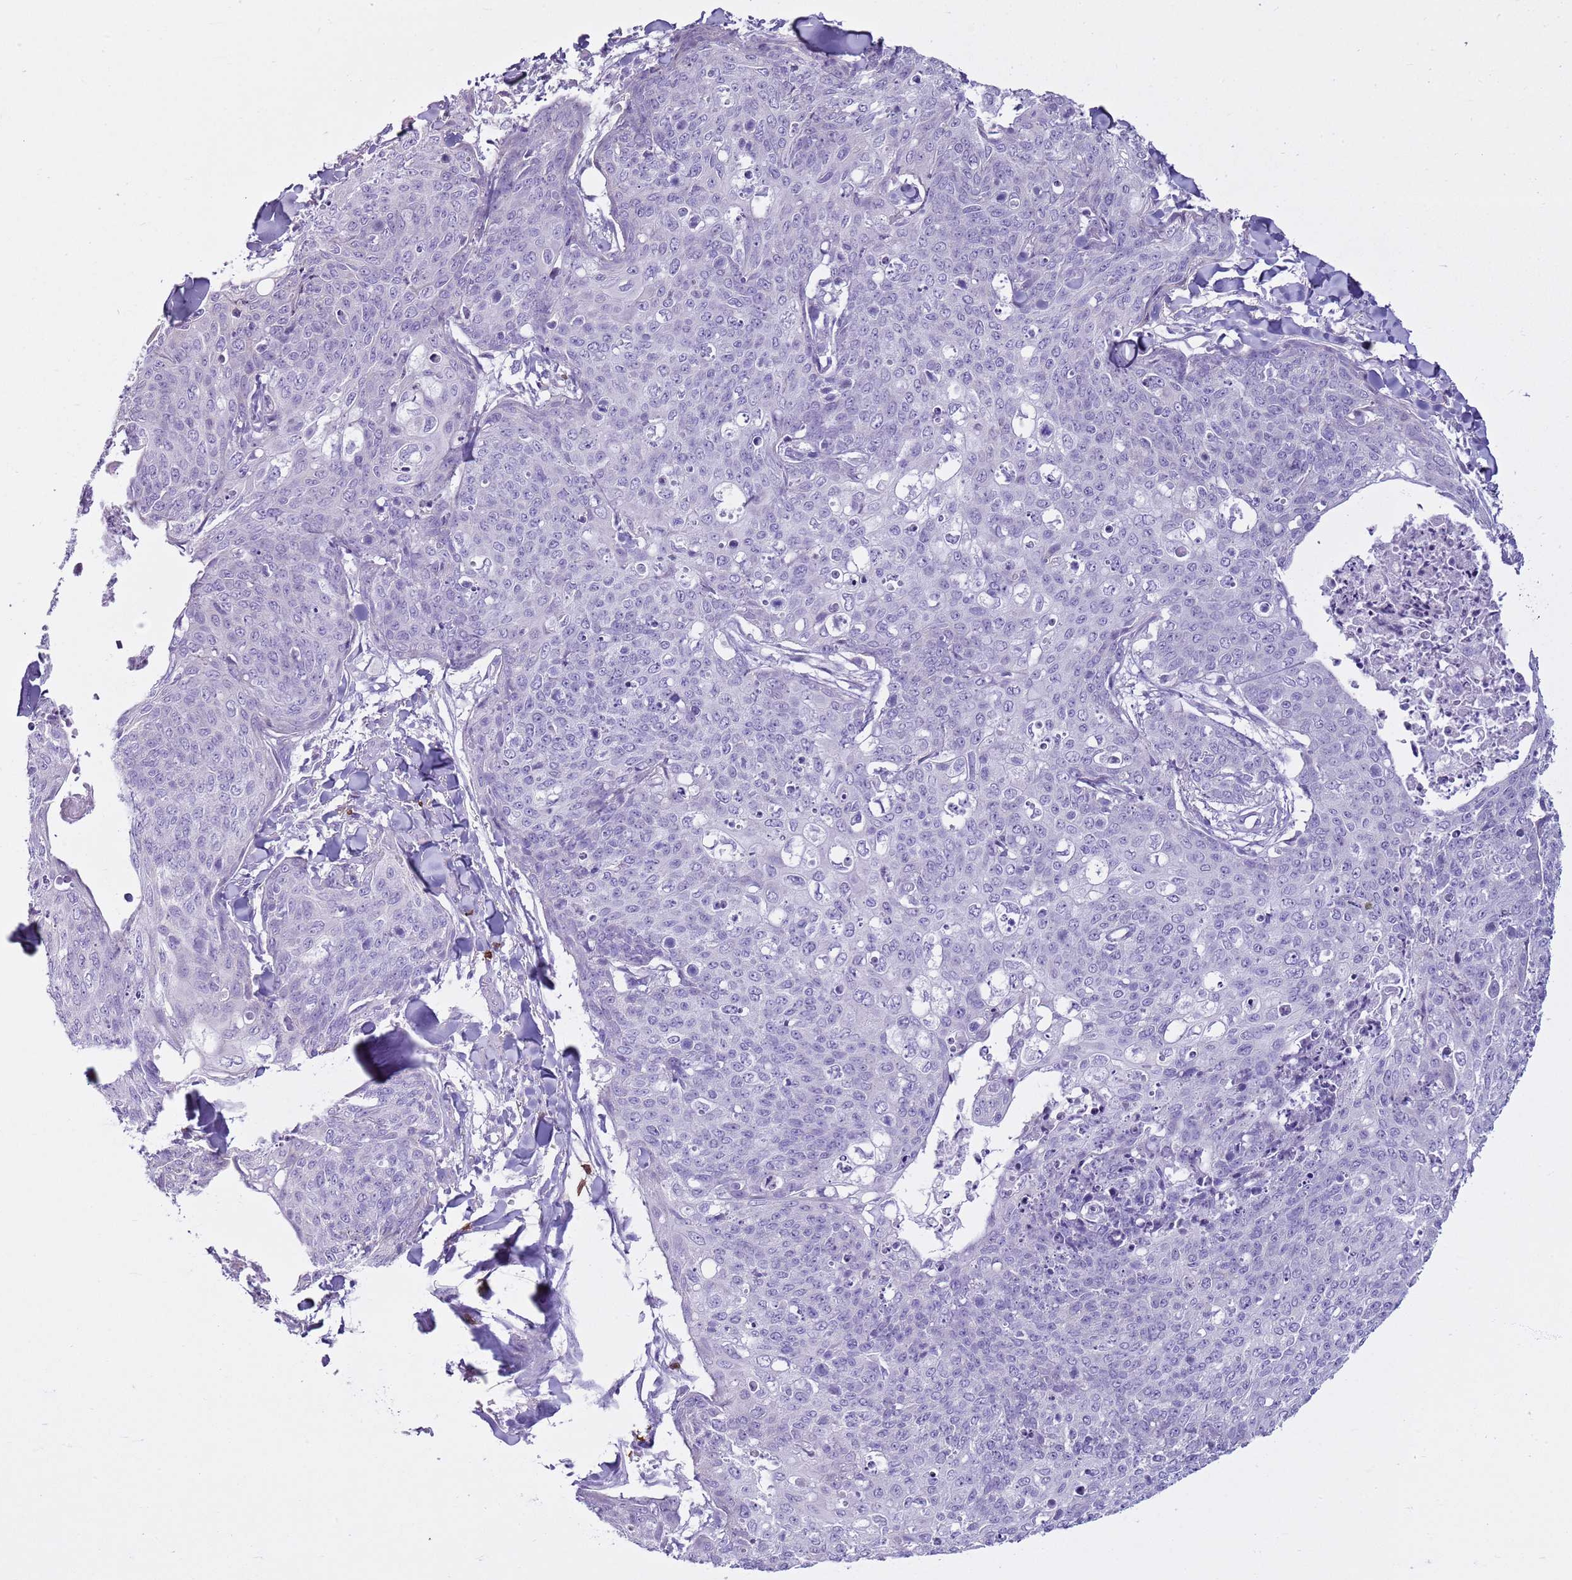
{"staining": {"intensity": "negative", "quantity": "none", "location": "none"}, "tissue": "skin cancer", "cell_type": "Tumor cells", "image_type": "cancer", "snomed": [{"axis": "morphology", "description": "Squamous cell carcinoma, NOS"}, {"axis": "topography", "description": "Skin"}, {"axis": "topography", "description": "Vulva"}], "caption": "IHC micrograph of skin cancer stained for a protein (brown), which shows no positivity in tumor cells.", "gene": "CD177", "patient": {"sex": "female", "age": 85}}